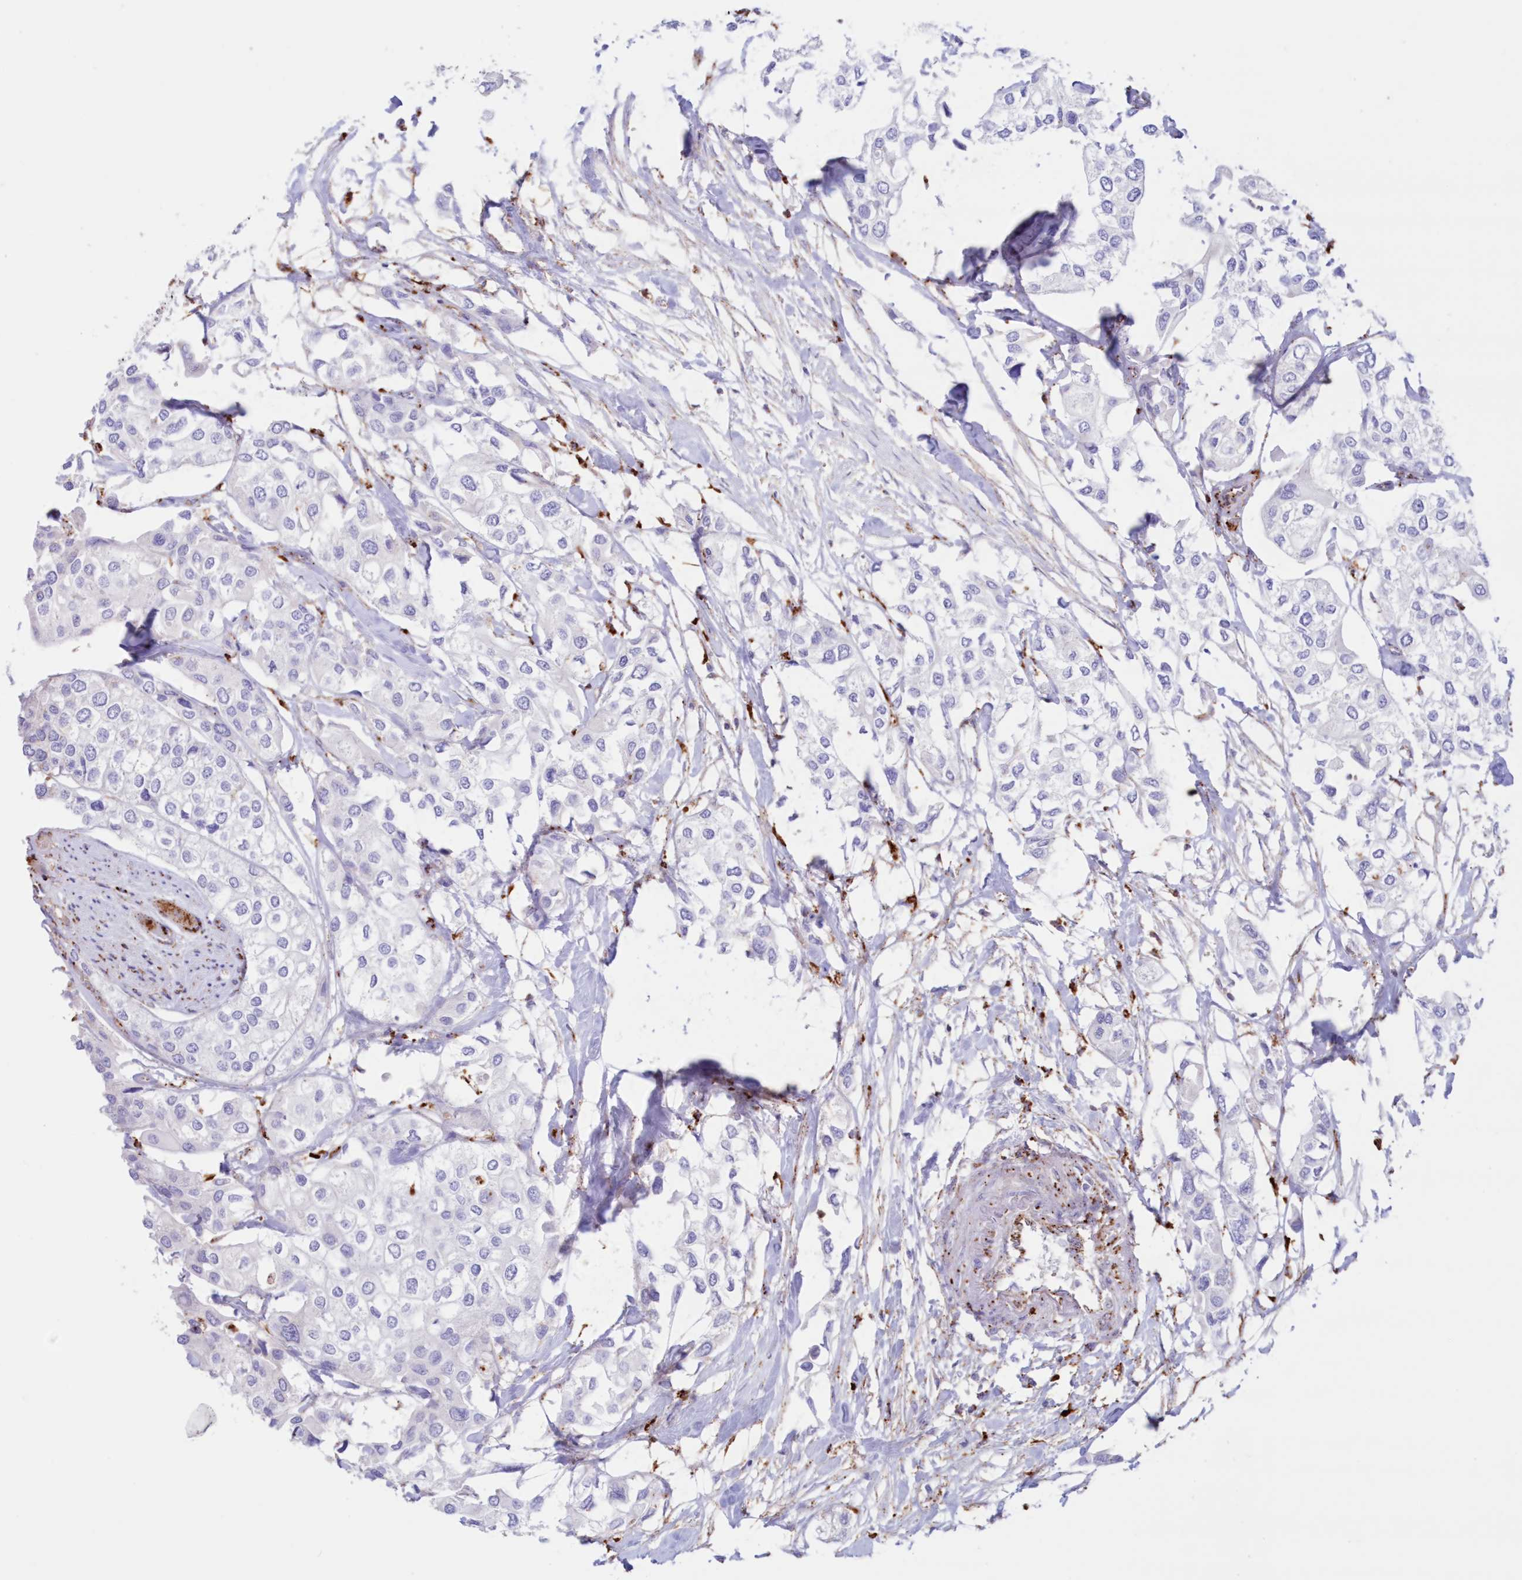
{"staining": {"intensity": "negative", "quantity": "none", "location": "none"}, "tissue": "urothelial cancer", "cell_type": "Tumor cells", "image_type": "cancer", "snomed": [{"axis": "morphology", "description": "Urothelial carcinoma, High grade"}, {"axis": "topography", "description": "Urinary bladder"}], "caption": "An image of human urothelial cancer is negative for staining in tumor cells. (Stains: DAB (3,3'-diaminobenzidine) IHC with hematoxylin counter stain, Microscopy: brightfield microscopy at high magnification).", "gene": "TPP1", "patient": {"sex": "male", "age": 64}}